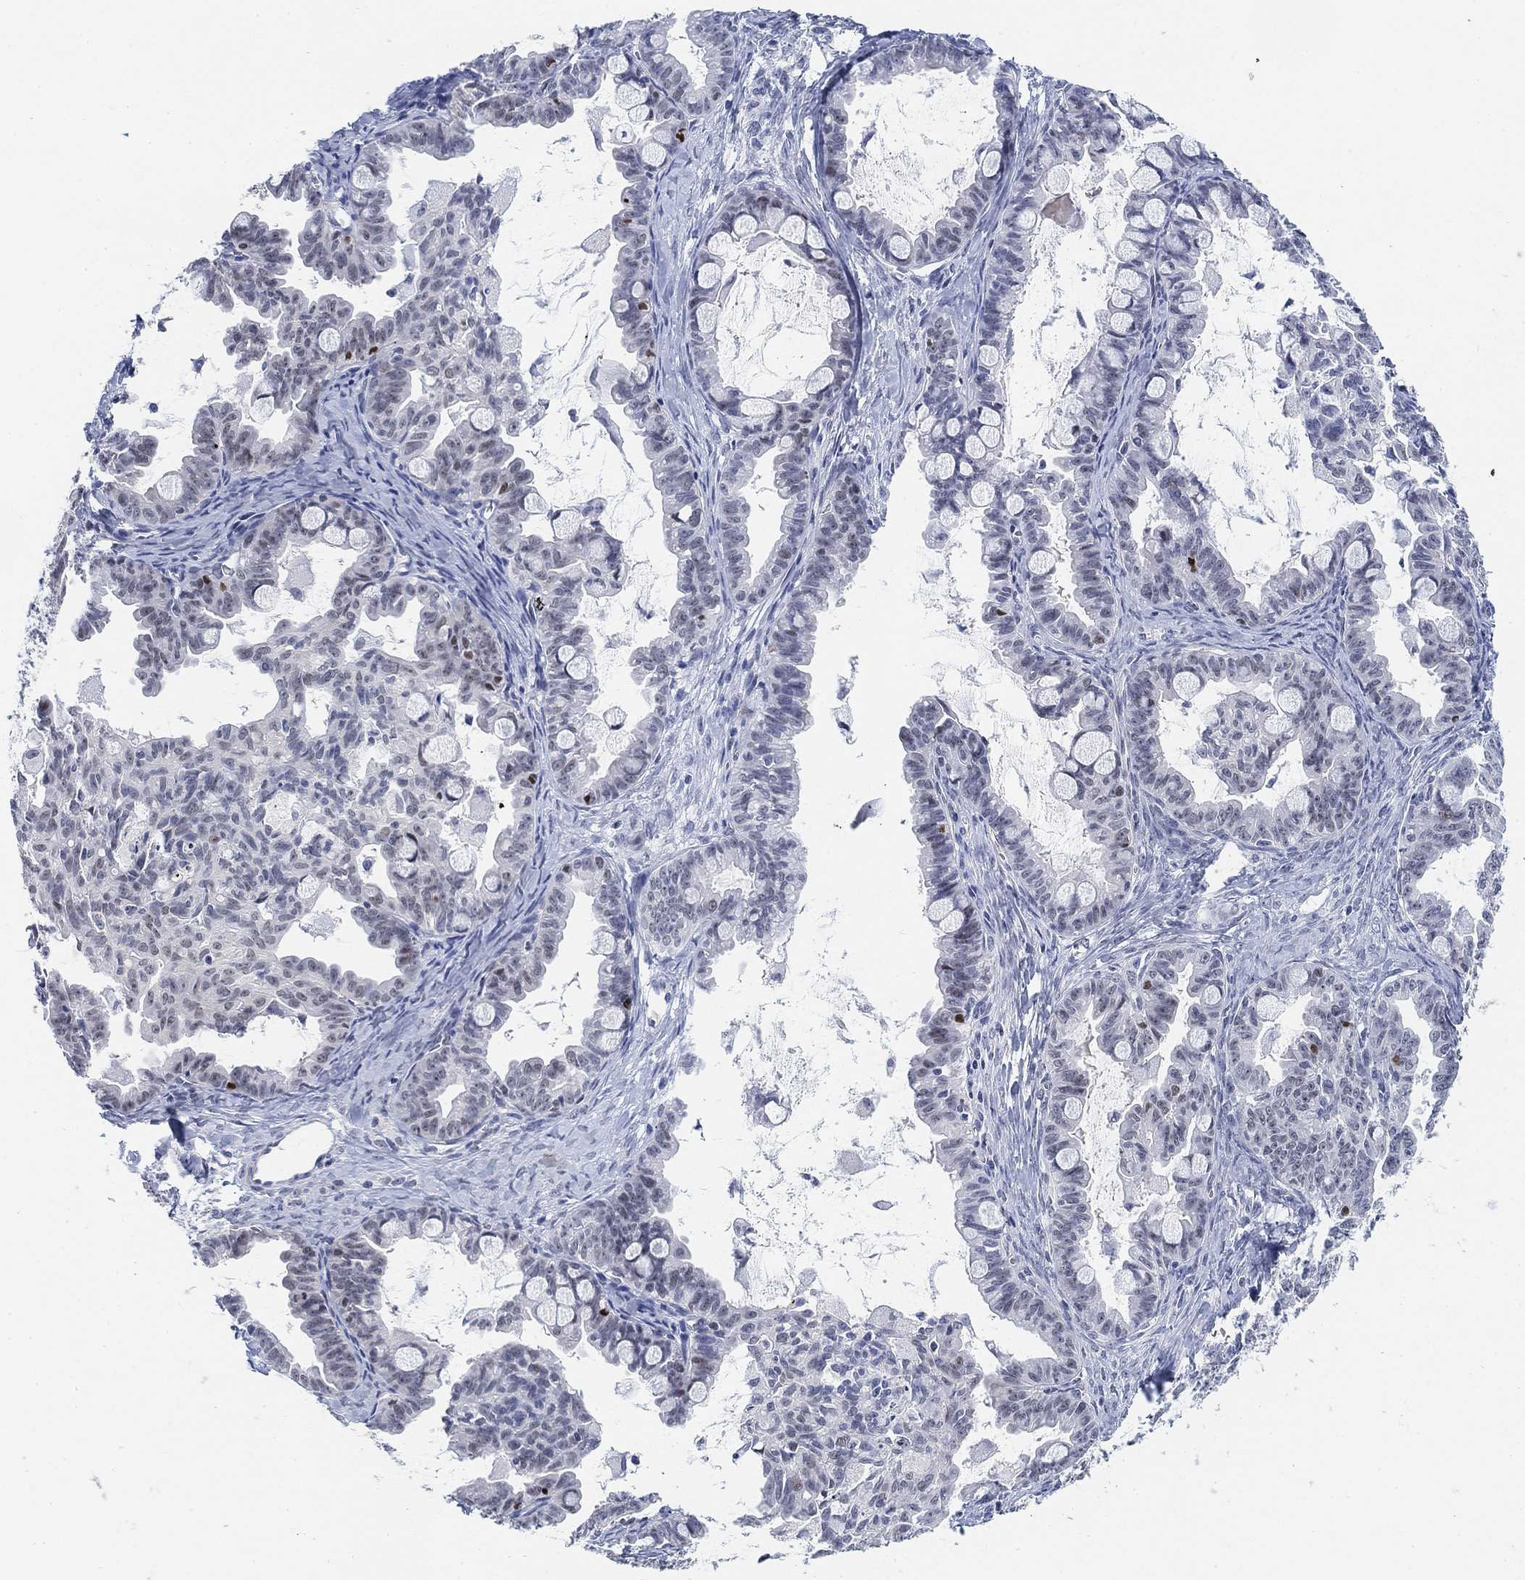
{"staining": {"intensity": "negative", "quantity": "none", "location": "none"}, "tissue": "ovarian cancer", "cell_type": "Tumor cells", "image_type": "cancer", "snomed": [{"axis": "morphology", "description": "Cystadenocarcinoma, mucinous, NOS"}, {"axis": "topography", "description": "Ovary"}], "caption": "Immunohistochemistry (IHC) photomicrograph of human ovarian cancer (mucinous cystadenocarcinoma) stained for a protein (brown), which reveals no expression in tumor cells.", "gene": "PAX6", "patient": {"sex": "female", "age": 63}}